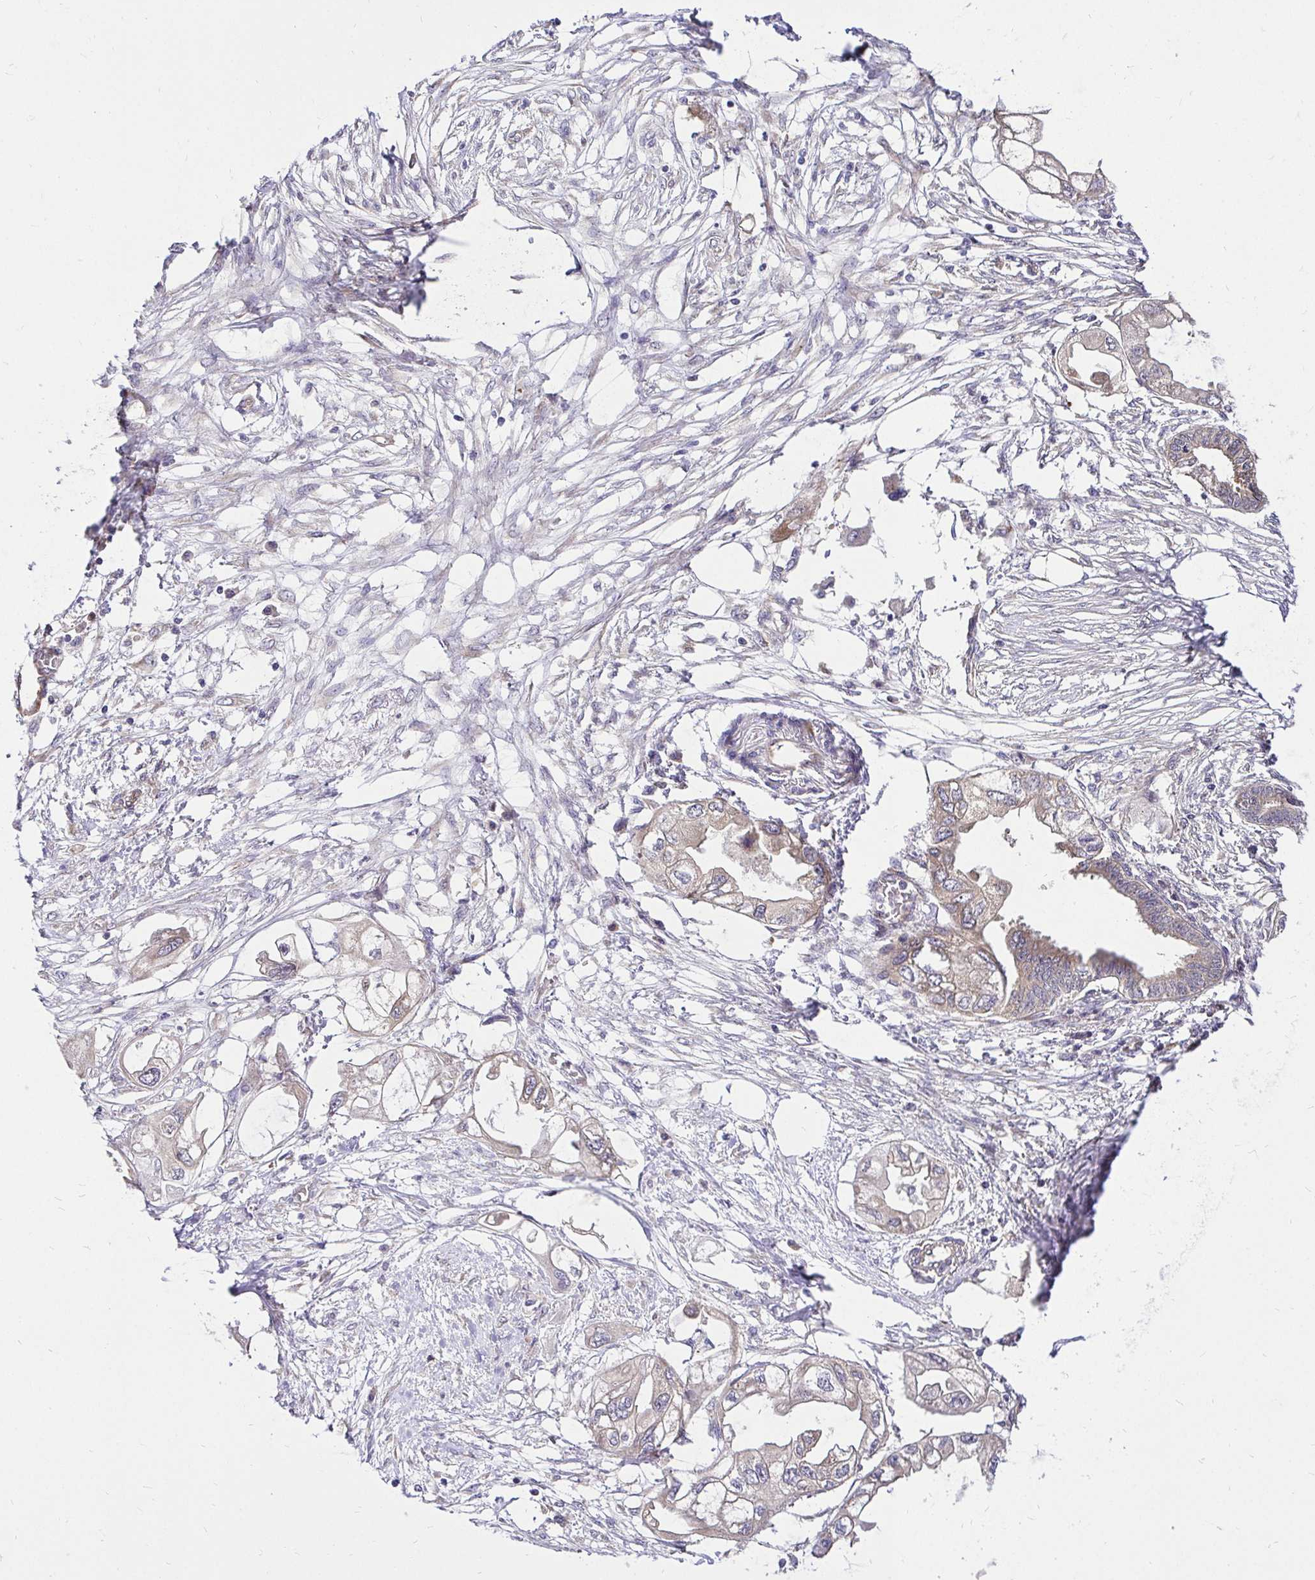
{"staining": {"intensity": "weak", "quantity": "<25%", "location": "cytoplasmic/membranous"}, "tissue": "endometrial cancer", "cell_type": "Tumor cells", "image_type": "cancer", "snomed": [{"axis": "morphology", "description": "Adenocarcinoma, NOS"}, {"axis": "morphology", "description": "Adenocarcinoma, metastatic, NOS"}, {"axis": "topography", "description": "Adipose tissue"}, {"axis": "topography", "description": "Endometrium"}], "caption": "Immunohistochemistry photomicrograph of neoplastic tissue: human endometrial metastatic adenocarcinoma stained with DAB displays no significant protein staining in tumor cells.", "gene": "CCDC122", "patient": {"sex": "female", "age": 67}}